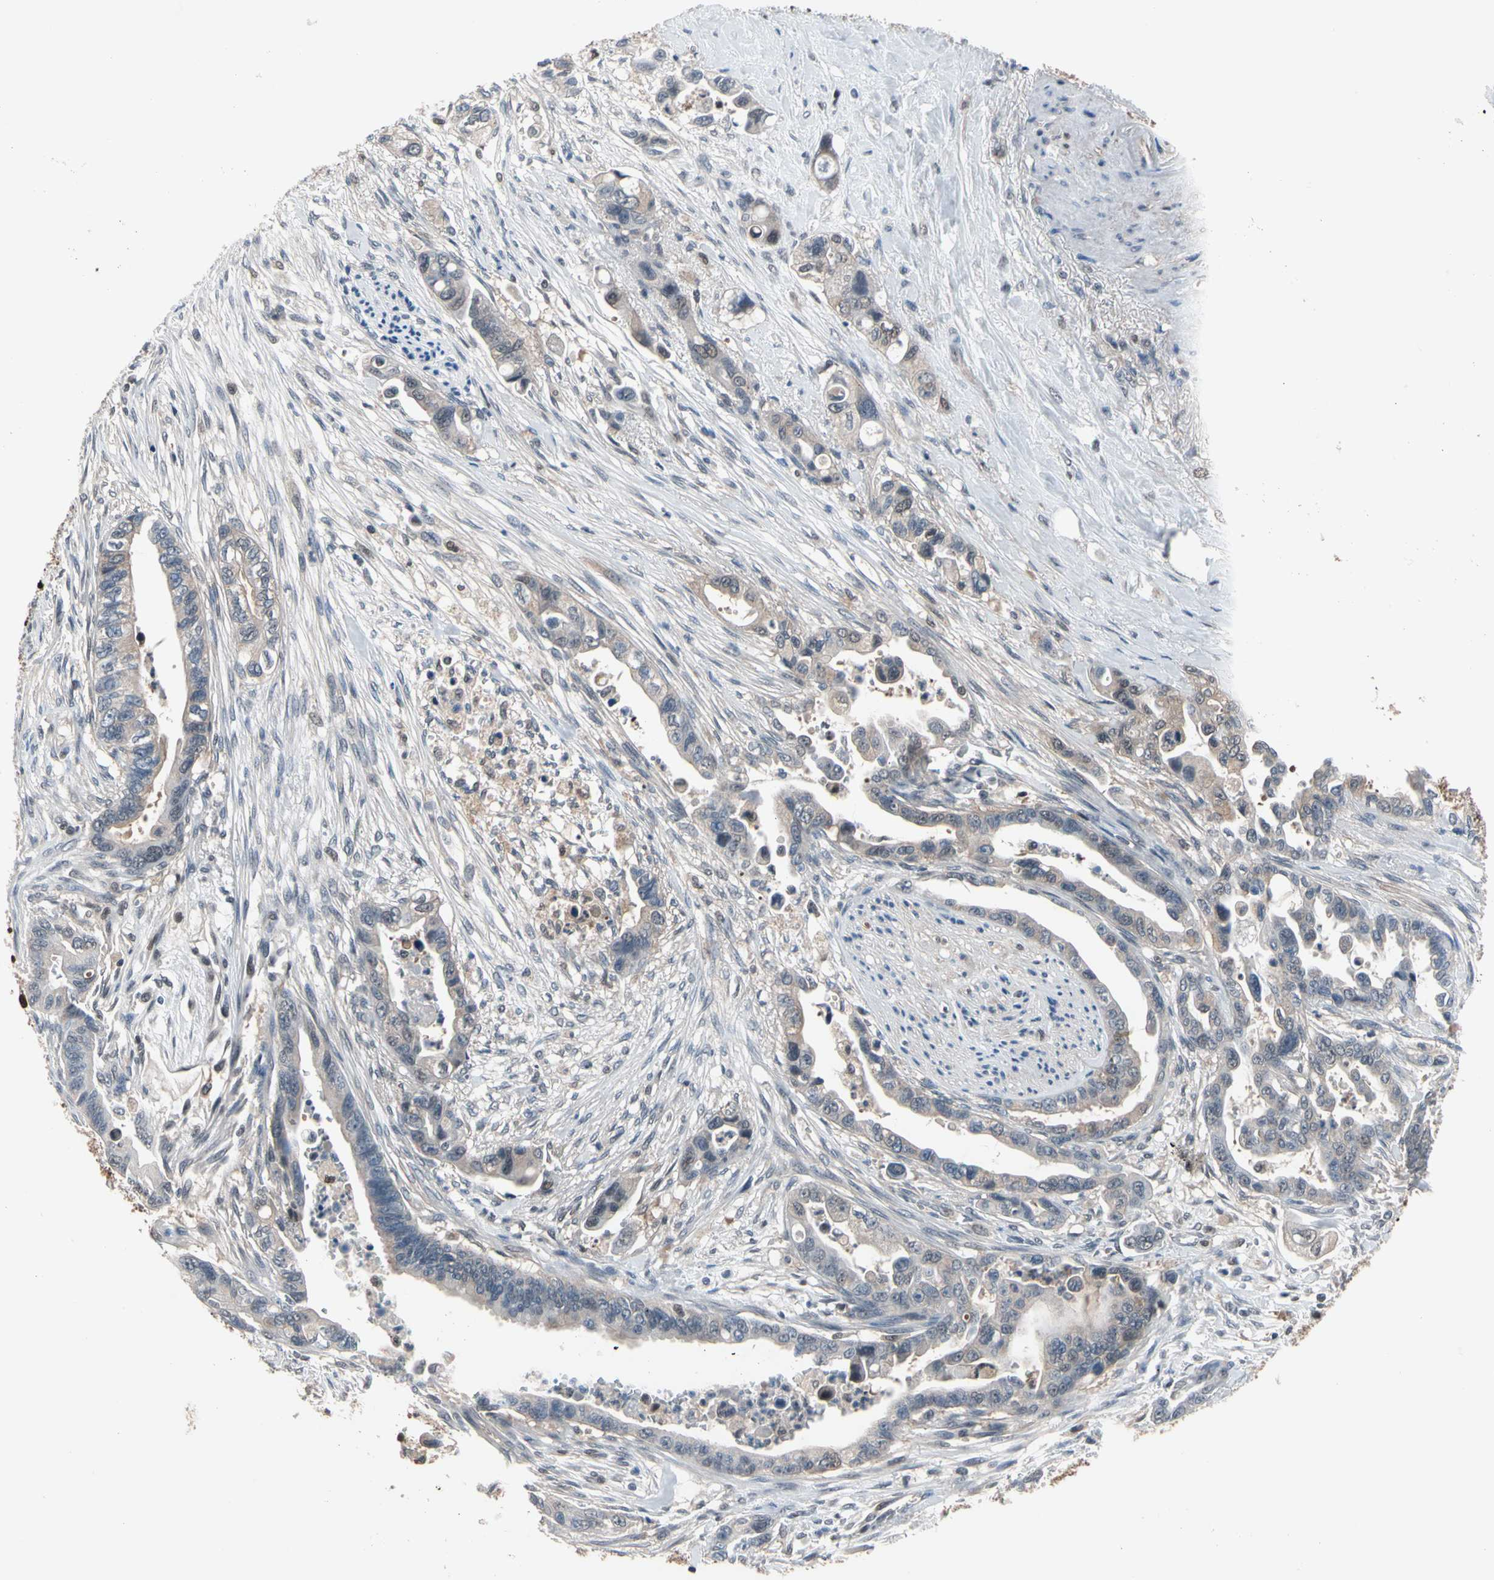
{"staining": {"intensity": "weak", "quantity": "25%-75%", "location": "cytoplasmic/membranous"}, "tissue": "pancreatic cancer", "cell_type": "Tumor cells", "image_type": "cancer", "snomed": [{"axis": "morphology", "description": "Adenocarcinoma, NOS"}, {"axis": "topography", "description": "Pancreas"}], "caption": "There is low levels of weak cytoplasmic/membranous staining in tumor cells of pancreatic cancer (adenocarcinoma), as demonstrated by immunohistochemical staining (brown color).", "gene": "PSMA2", "patient": {"sex": "male", "age": 70}}